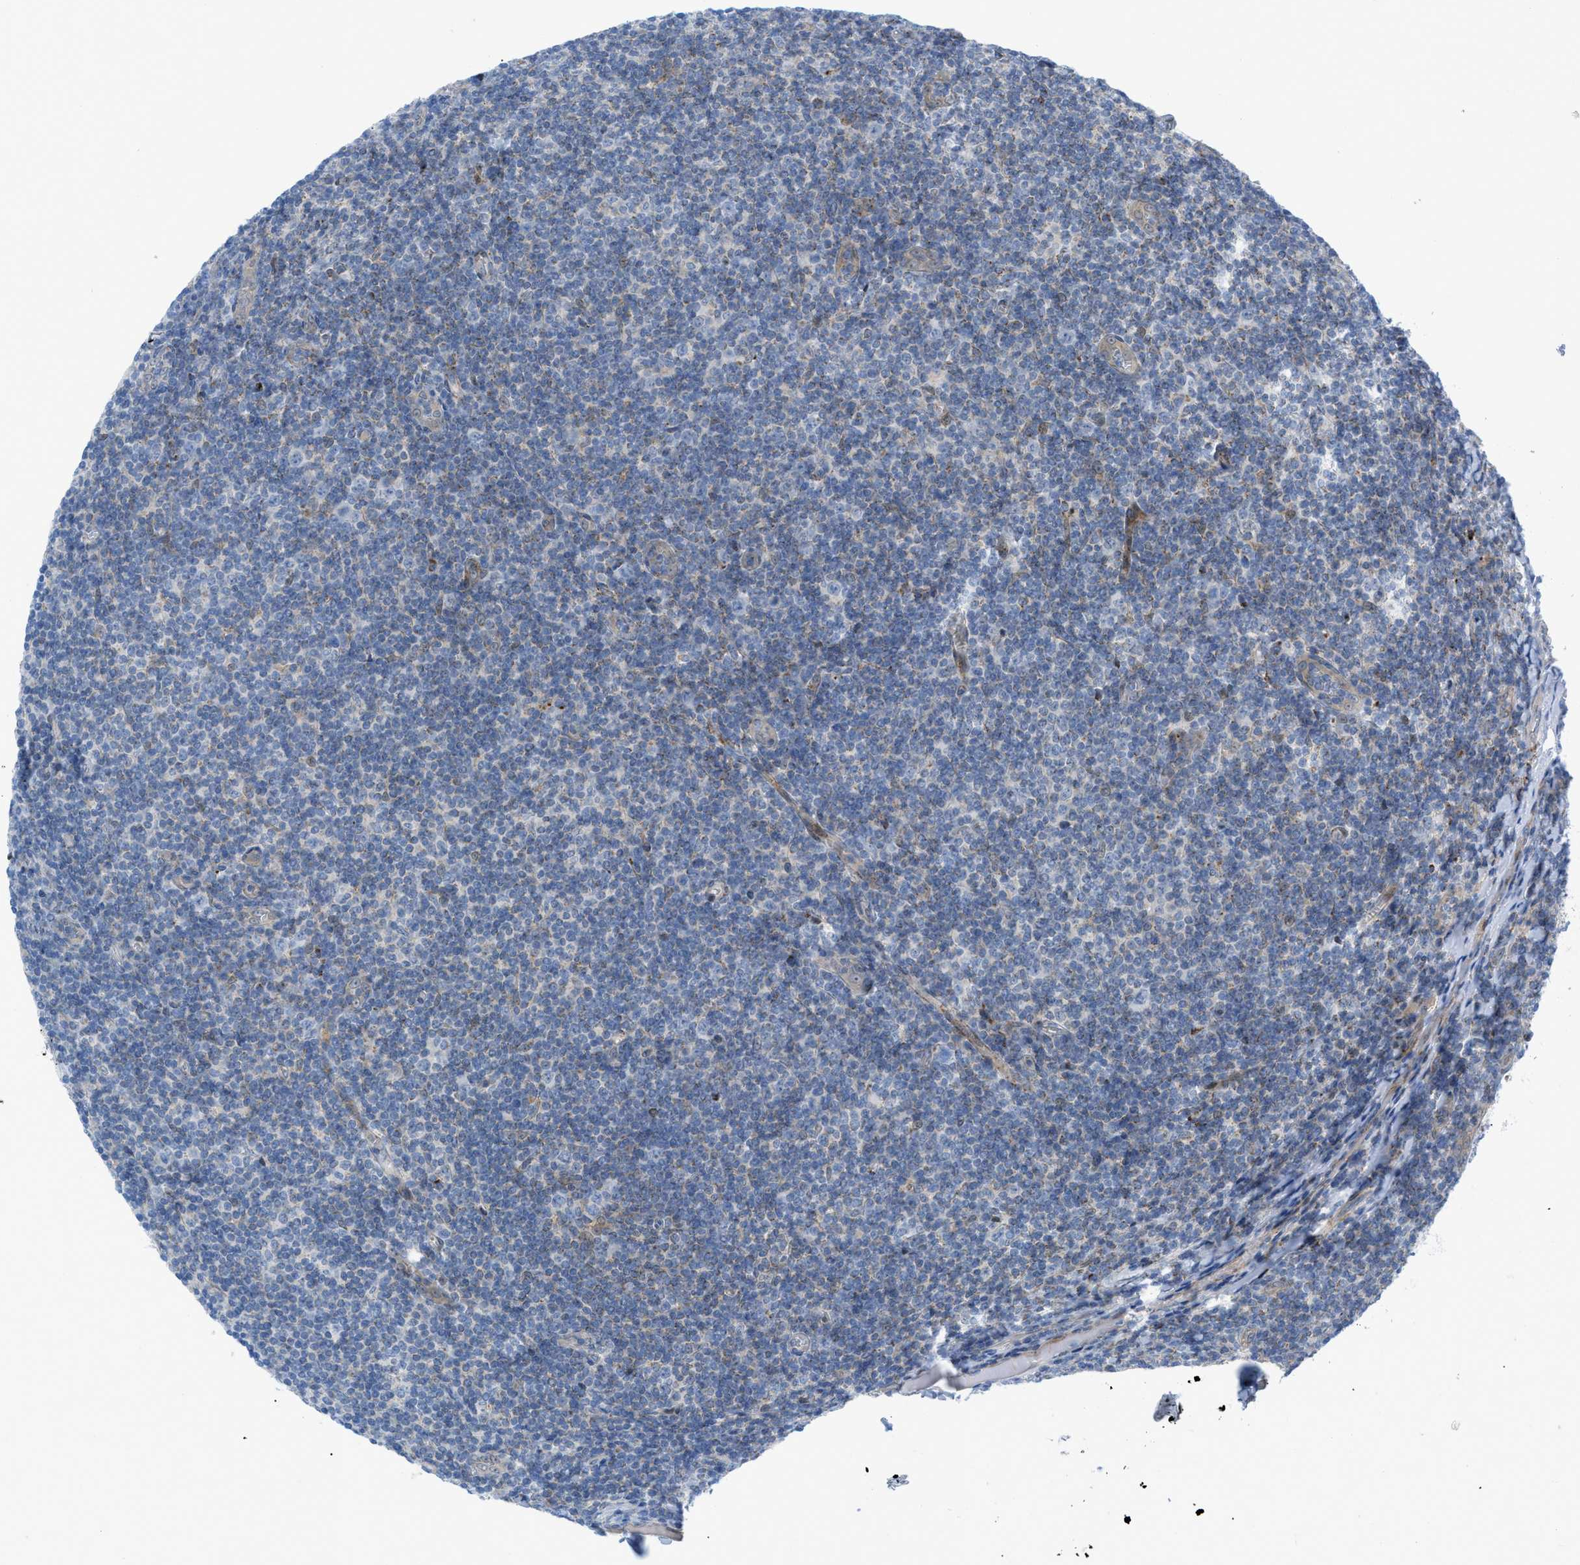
{"staining": {"intensity": "moderate", "quantity": "25%-75%", "location": "cytoplasmic/membranous"}, "tissue": "tonsil", "cell_type": "Germinal center cells", "image_type": "normal", "snomed": [{"axis": "morphology", "description": "Normal tissue, NOS"}, {"axis": "topography", "description": "Tonsil"}], "caption": "Protein staining of normal tonsil shows moderate cytoplasmic/membranous expression in about 25%-75% of germinal center cells. (DAB (3,3'-diaminobenzidine) IHC with brightfield microscopy, high magnification).", "gene": "RBBP9", "patient": {"sex": "male", "age": 37}}